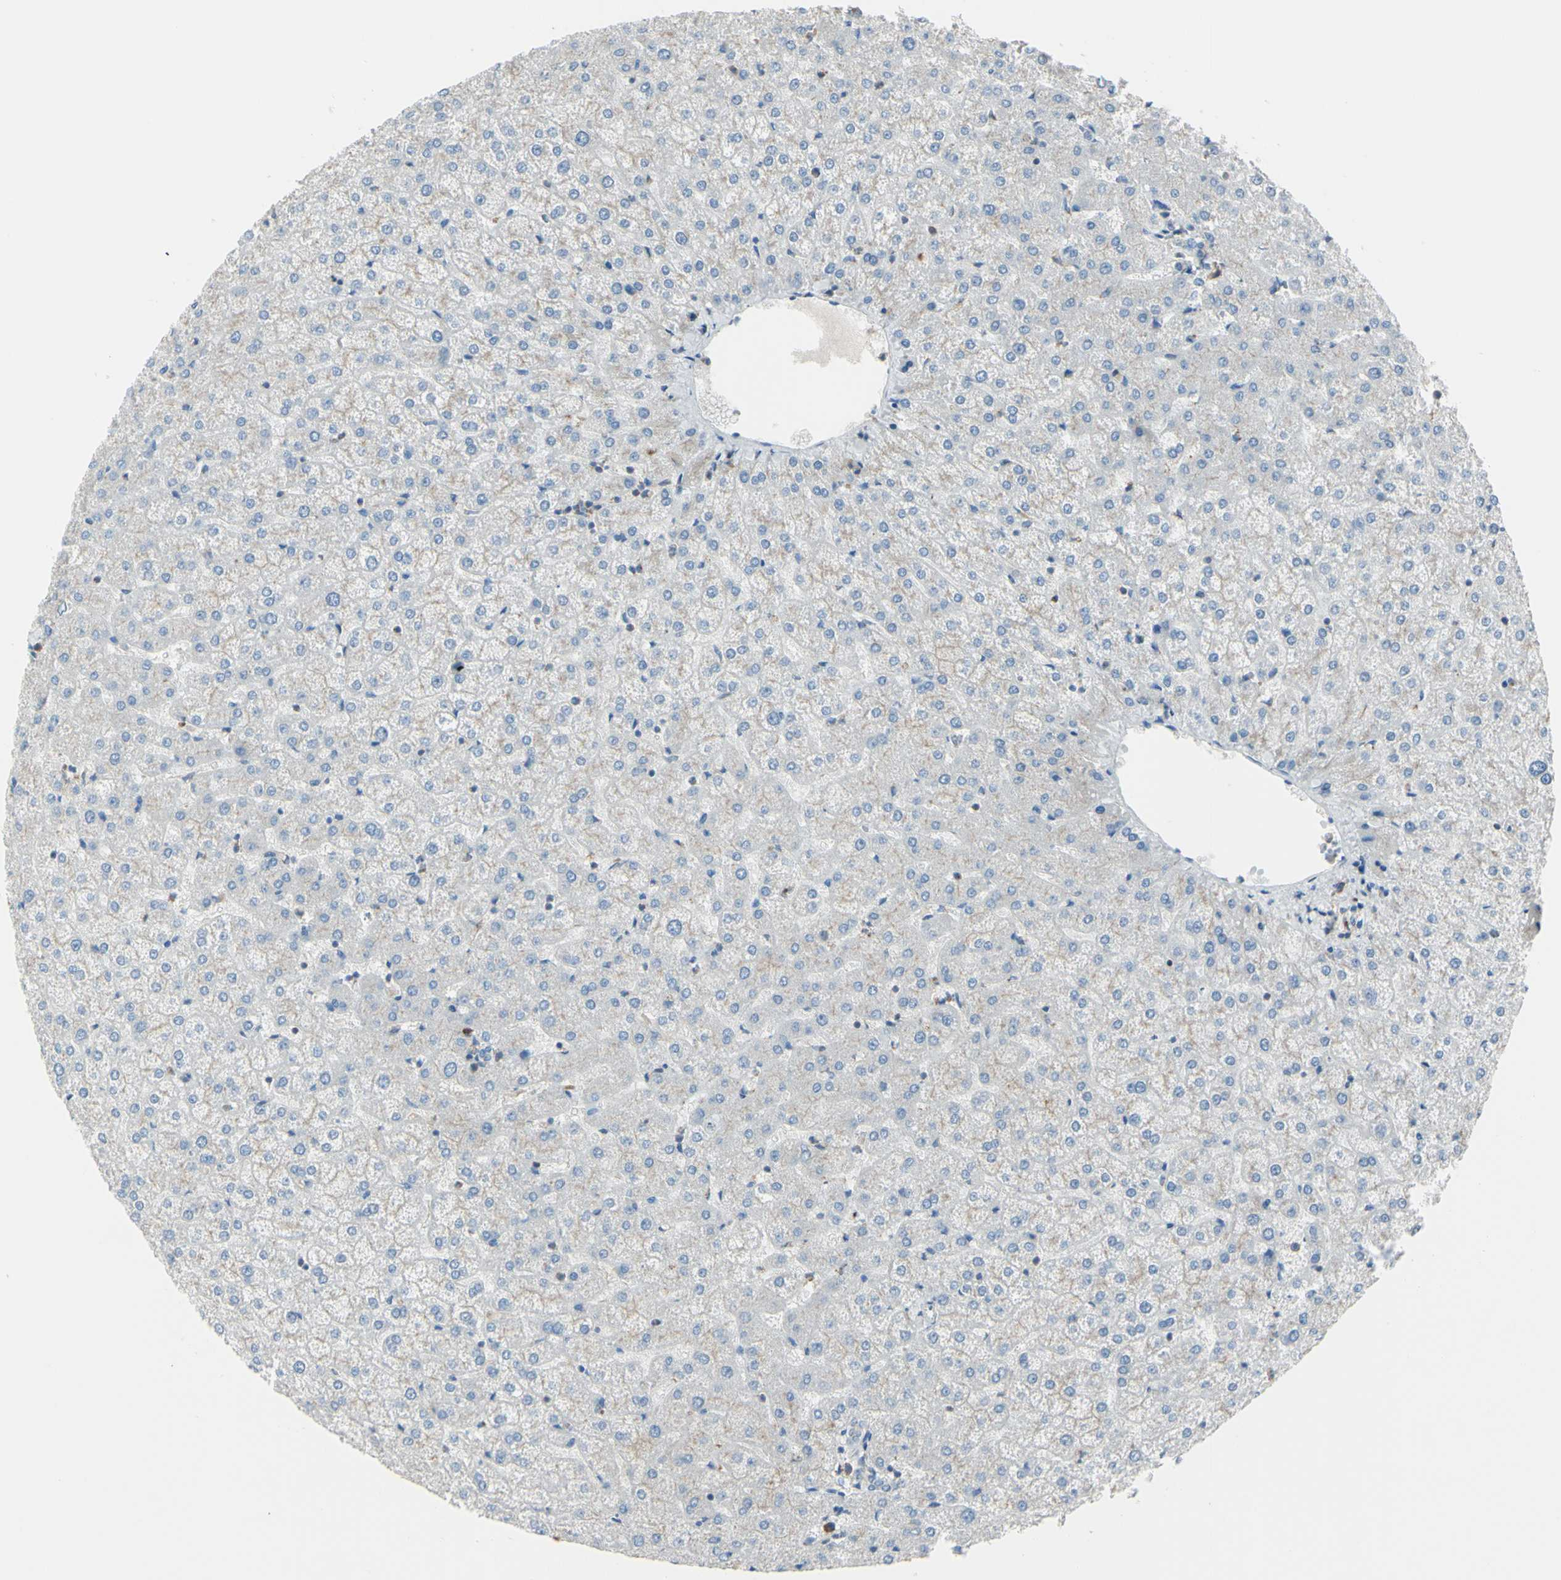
{"staining": {"intensity": "negative", "quantity": "none", "location": "none"}, "tissue": "liver", "cell_type": "Cholangiocytes", "image_type": "normal", "snomed": [{"axis": "morphology", "description": "Normal tissue, NOS"}, {"axis": "topography", "description": "Liver"}], "caption": "This is an immunohistochemistry (IHC) image of benign liver. There is no staining in cholangiocytes.", "gene": "B4GALT3", "patient": {"sex": "female", "age": 32}}